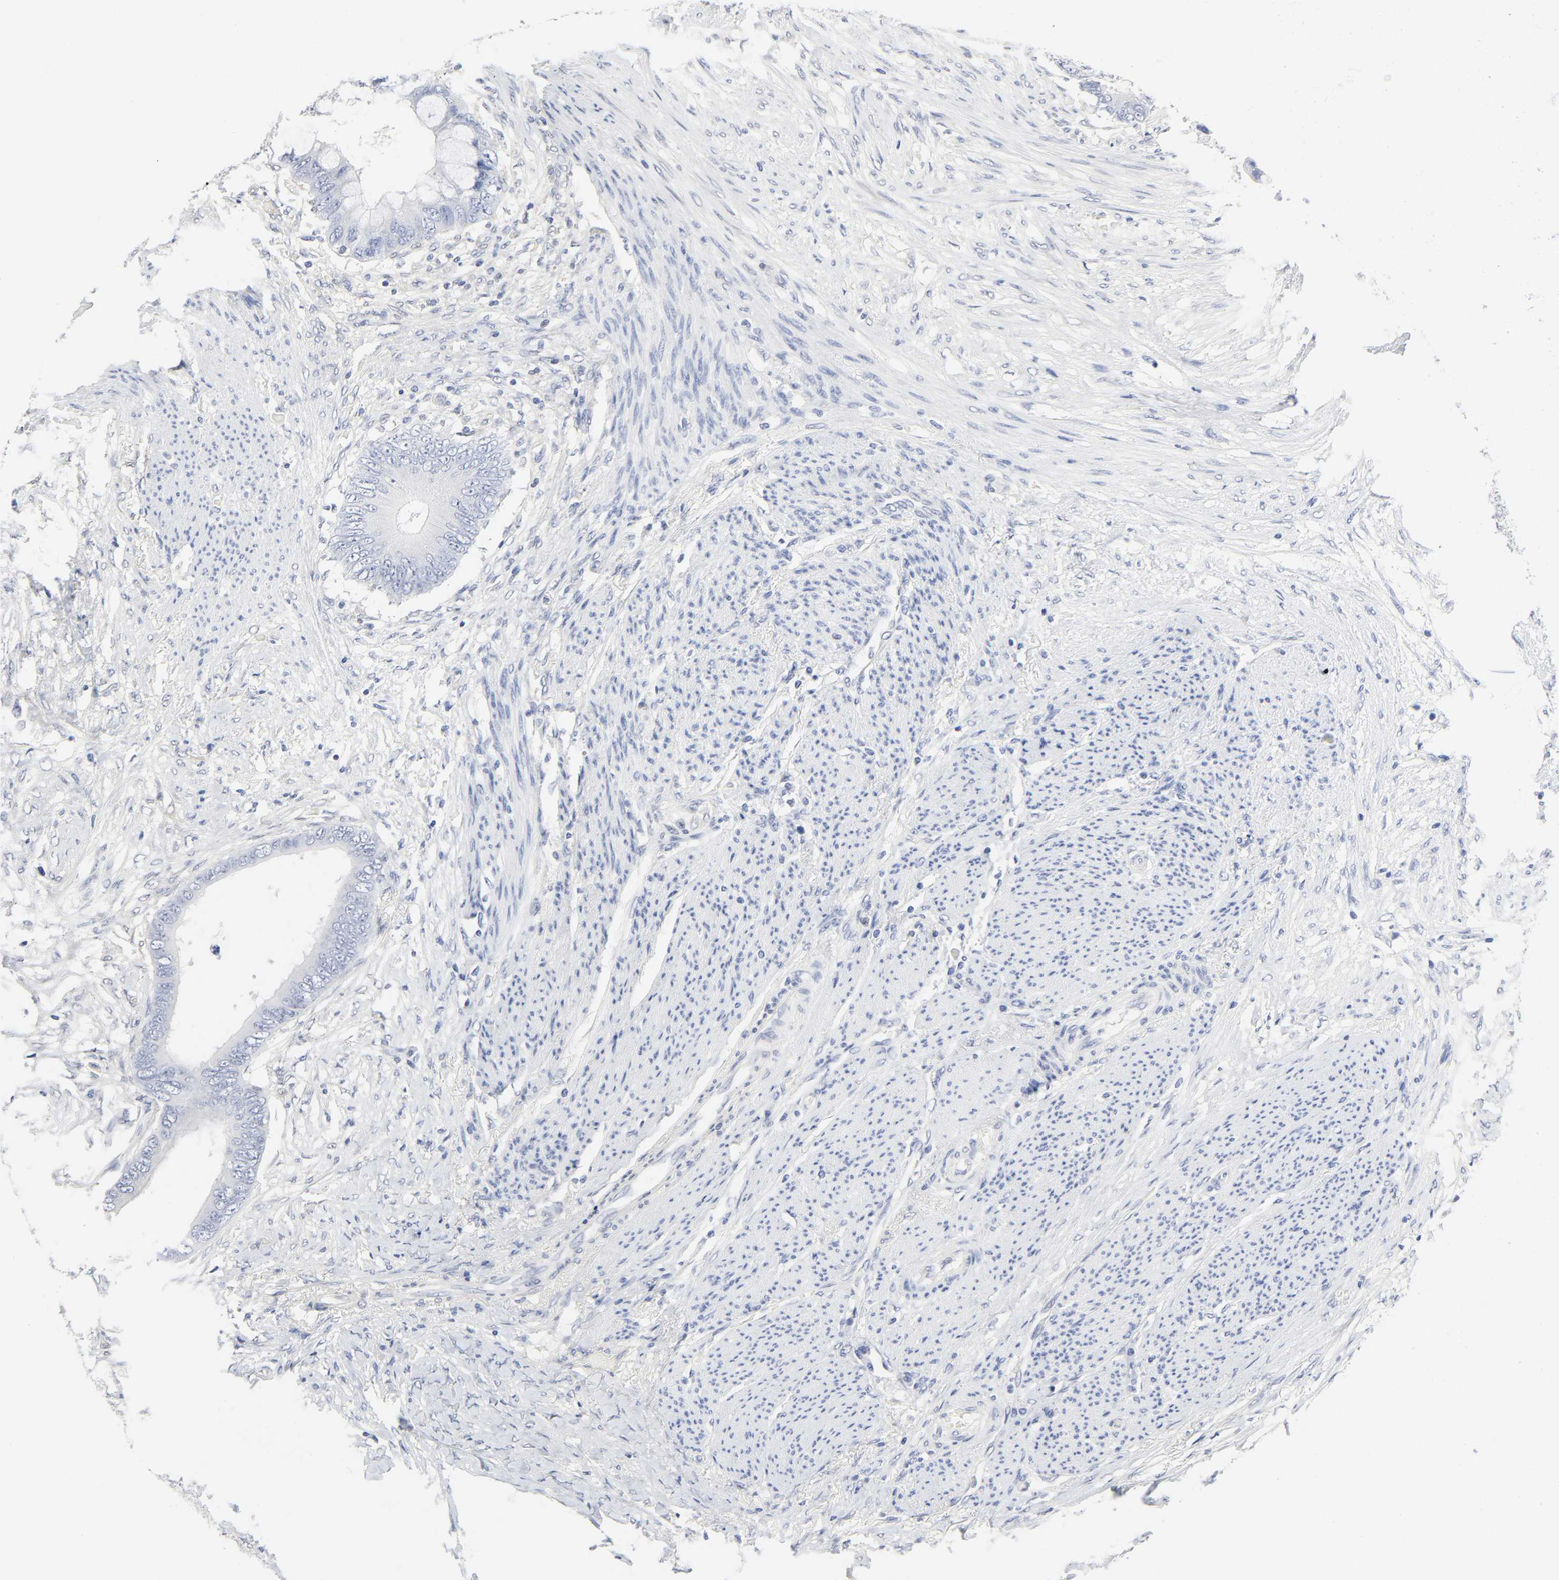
{"staining": {"intensity": "negative", "quantity": "none", "location": "none"}, "tissue": "colorectal cancer", "cell_type": "Tumor cells", "image_type": "cancer", "snomed": [{"axis": "morphology", "description": "Normal tissue, NOS"}, {"axis": "morphology", "description": "Adenocarcinoma, NOS"}, {"axis": "topography", "description": "Rectum"}, {"axis": "topography", "description": "Peripheral nerve tissue"}], "caption": "Immunohistochemical staining of adenocarcinoma (colorectal) displays no significant positivity in tumor cells.", "gene": "PTEN", "patient": {"sex": "female", "age": 77}}